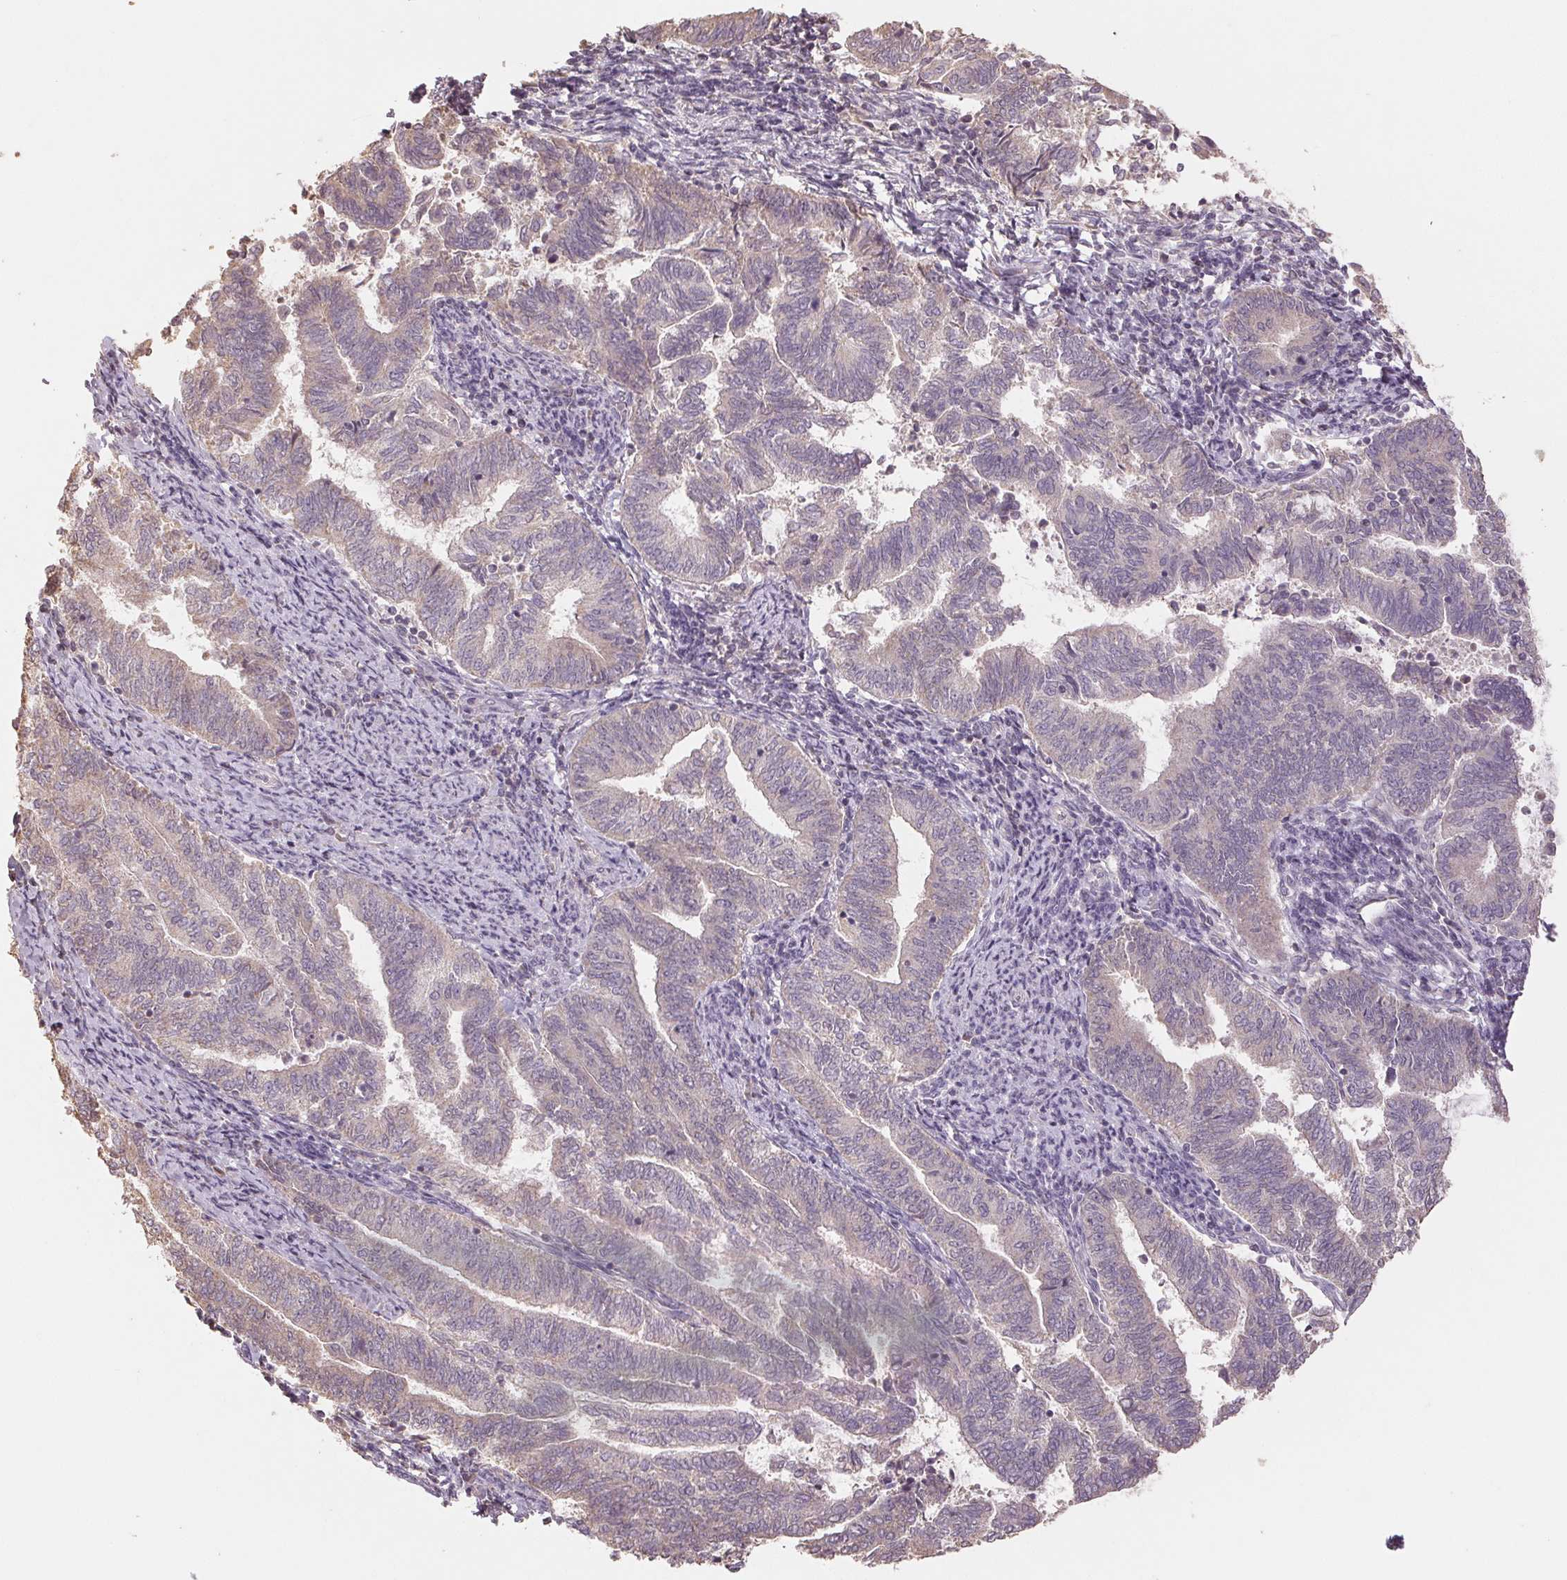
{"staining": {"intensity": "negative", "quantity": "none", "location": "none"}, "tissue": "endometrial cancer", "cell_type": "Tumor cells", "image_type": "cancer", "snomed": [{"axis": "morphology", "description": "Adenocarcinoma, NOS"}, {"axis": "topography", "description": "Endometrium"}], "caption": "Immunohistochemistry of human endometrial adenocarcinoma shows no expression in tumor cells.", "gene": "COX14", "patient": {"sex": "female", "age": 65}}